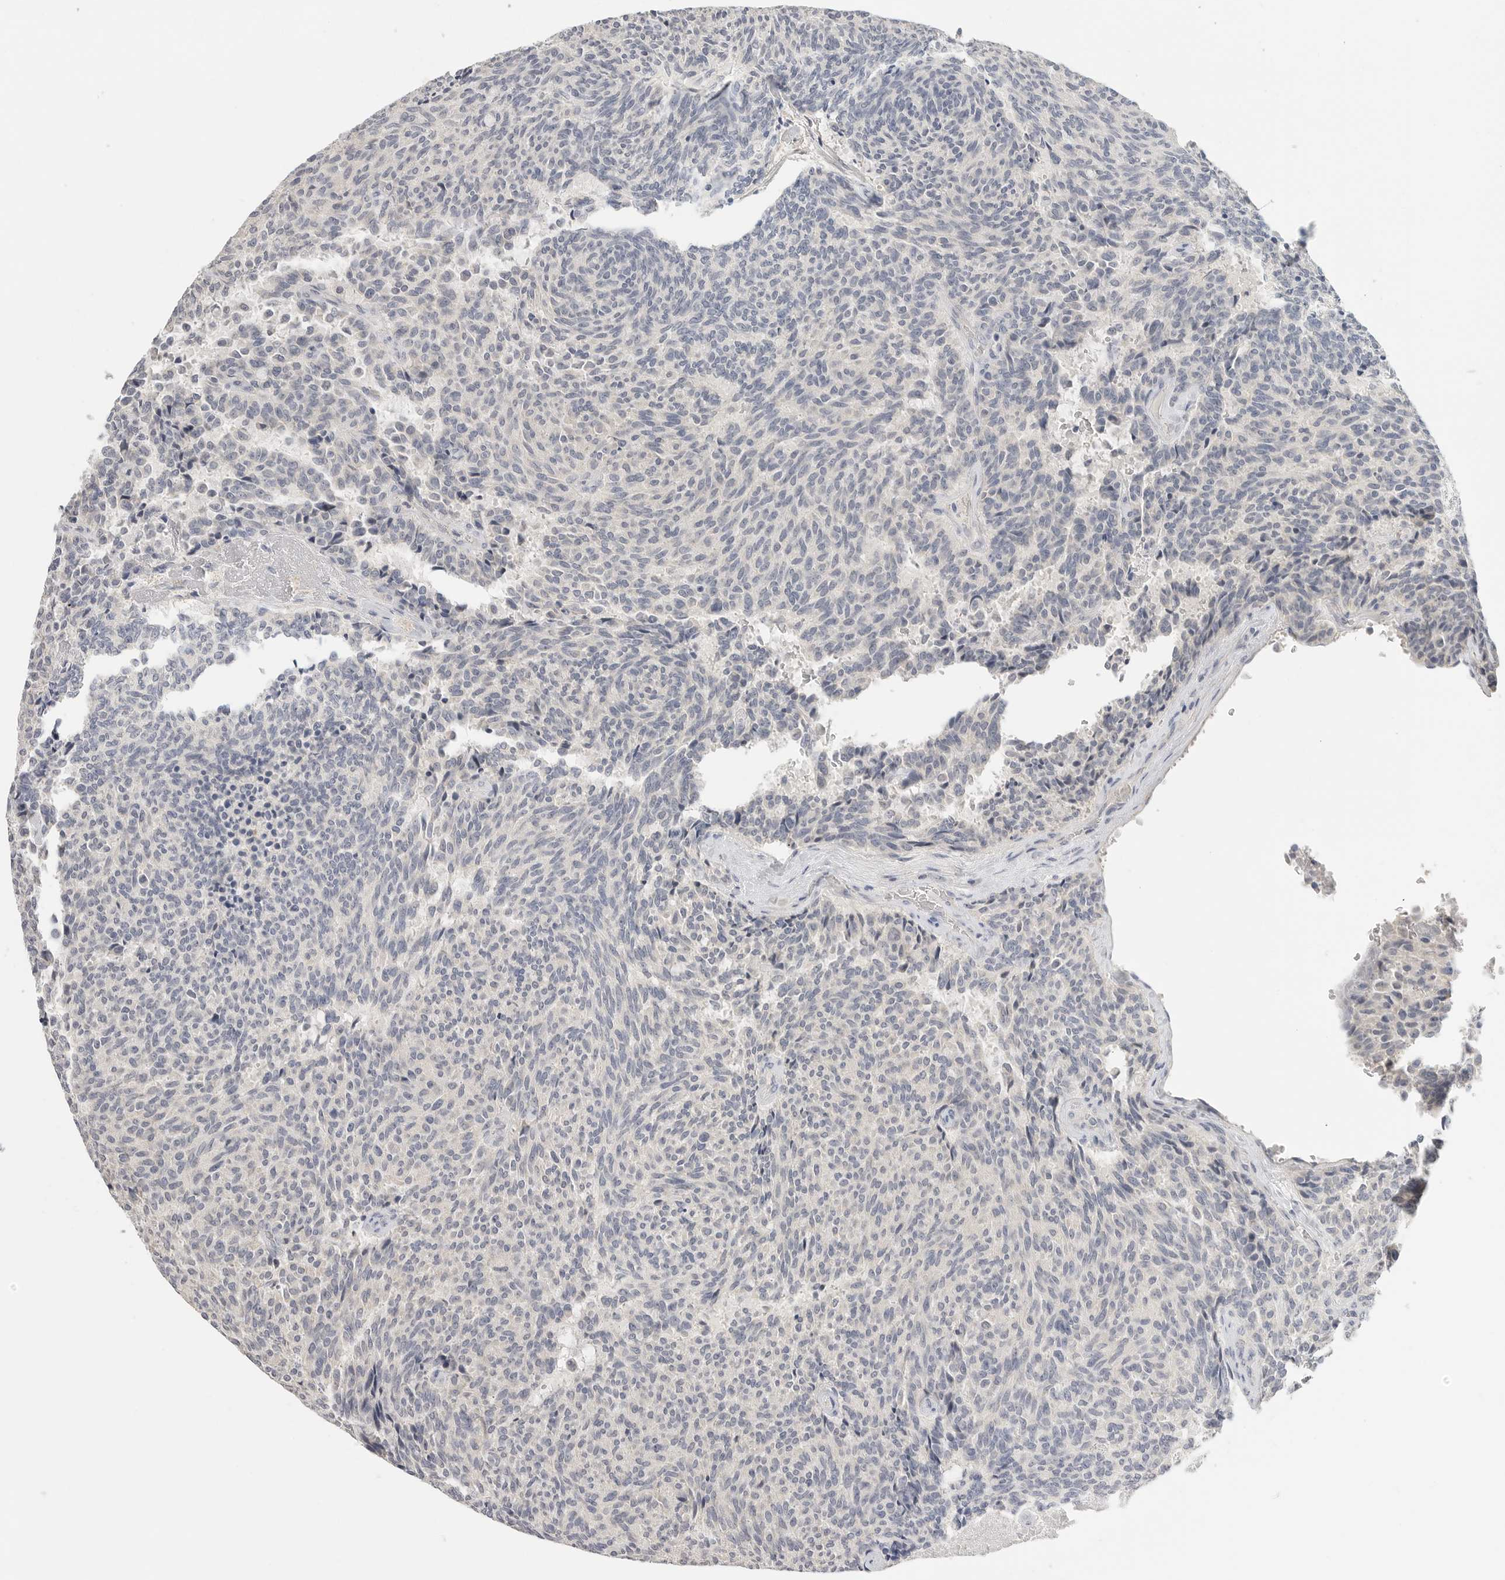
{"staining": {"intensity": "negative", "quantity": "none", "location": "none"}, "tissue": "carcinoid", "cell_type": "Tumor cells", "image_type": "cancer", "snomed": [{"axis": "morphology", "description": "Carcinoid, malignant, NOS"}, {"axis": "topography", "description": "Pancreas"}], "caption": "IHC photomicrograph of neoplastic tissue: malignant carcinoid stained with DAB (3,3'-diaminobenzidine) shows no significant protein expression in tumor cells.", "gene": "FBN2", "patient": {"sex": "female", "age": 54}}